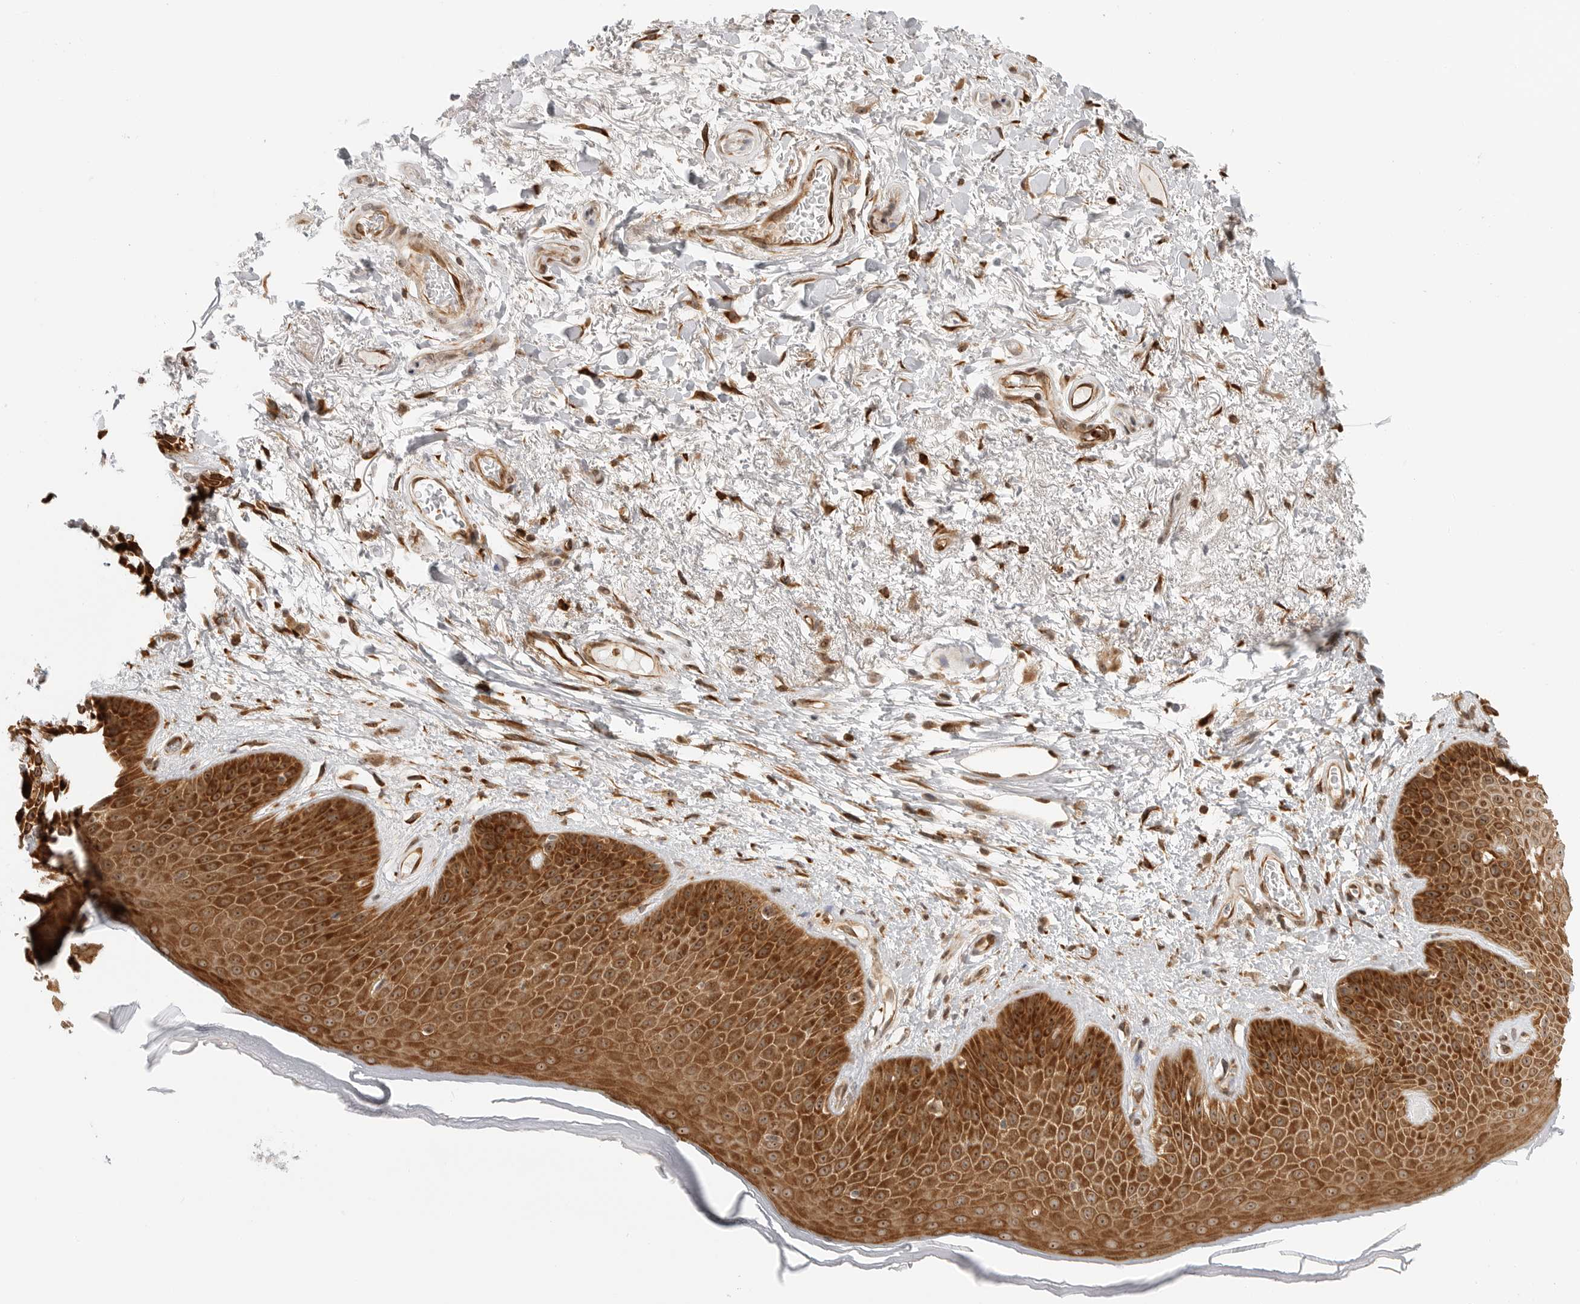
{"staining": {"intensity": "strong", "quantity": ">75%", "location": "cytoplasmic/membranous,nuclear"}, "tissue": "skin", "cell_type": "Epidermal cells", "image_type": "normal", "snomed": [{"axis": "morphology", "description": "Normal tissue, NOS"}, {"axis": "topography", "description": "Anal"}], "caption": "Approximately >75% of epidermal cells in normal skin demonstrate strong cytoplasmic/membranous,nuclear protein positivity as visualized by brown immunohistochemical staining.", "gene": "DSCC1", "patient": {"sex": "male", "age": 74}}